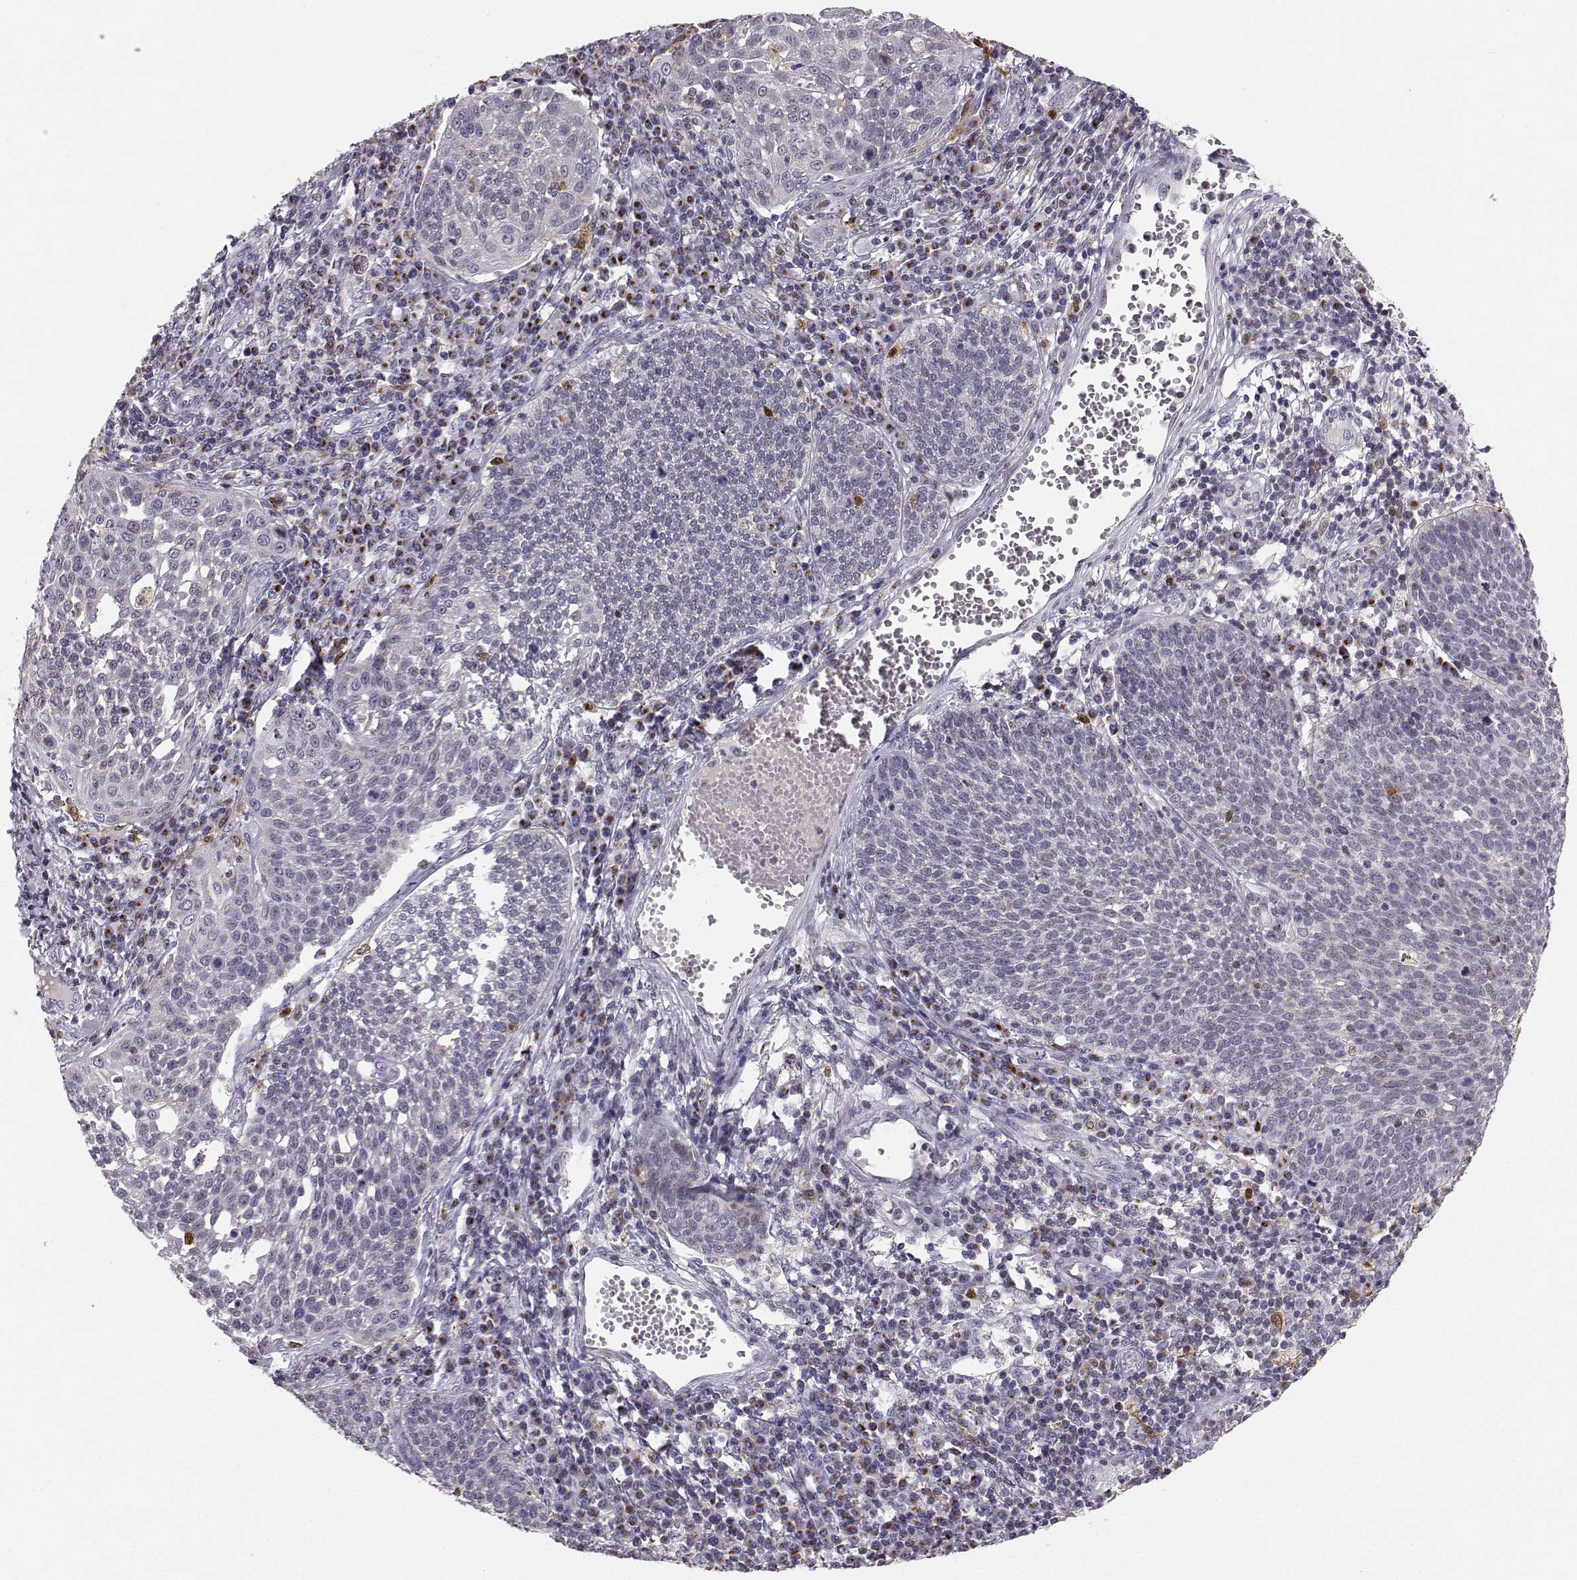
{"staining": {"intensity": "negative", "quantity": "none", "location": "none"}, "tissue": "cervical cancer", "cell_type": "Tumor cells", "image_type": "cancer", "snomed": [{"axis": "morphology", "description": "Squamous cell carcinoma, NOS"}, {"axis": "topography", "description": "Cervix"}], "caption": "Tumor cells show no significant protein staining in cervical cancer.", "gene": "HTR7", "patient": {"sex": "female", "age": 34}}